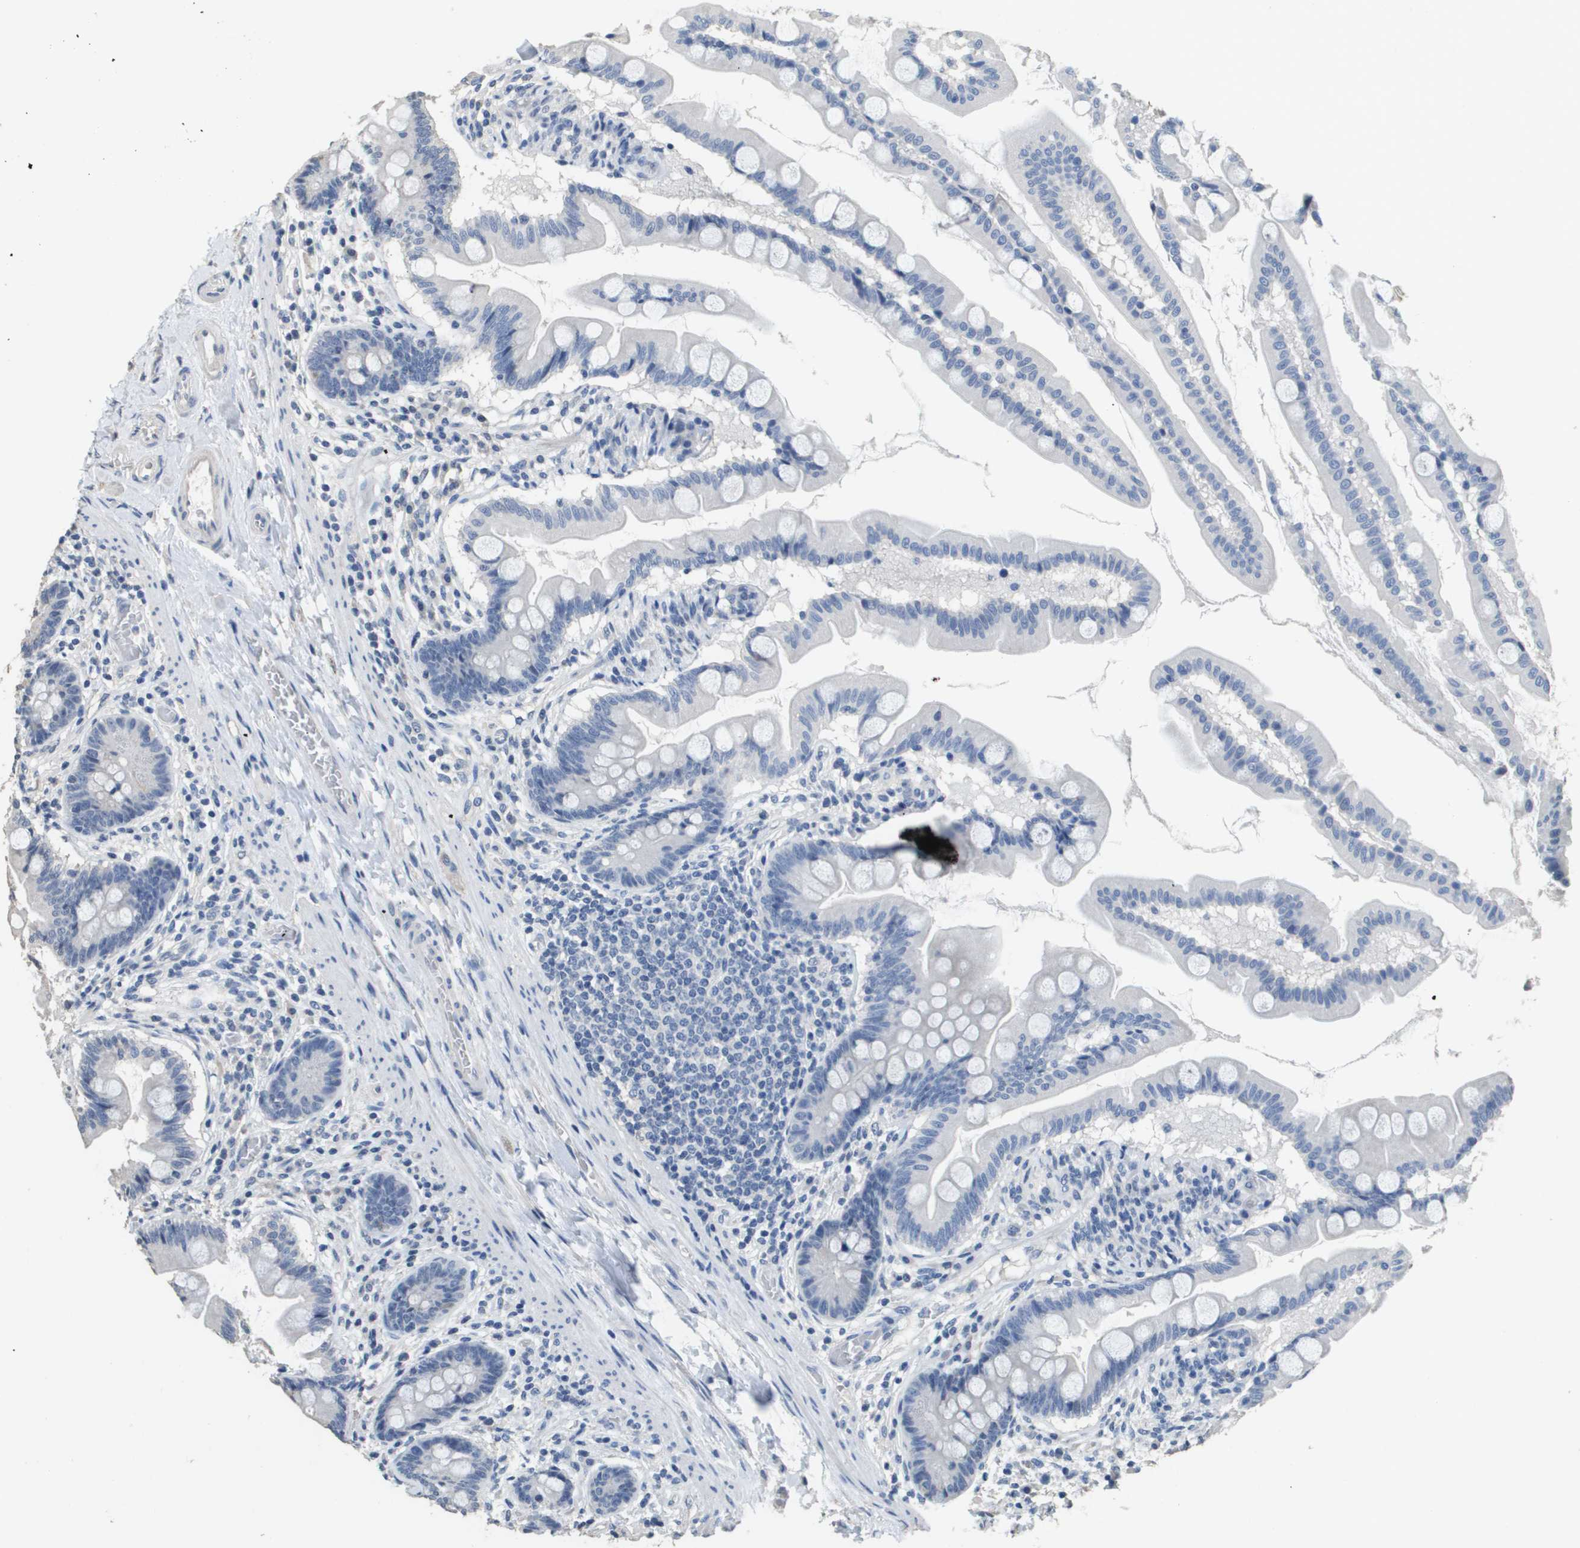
{"staining": {"intensity": "negative", "quantity": "none", "location": "none"}, "tissue": "small intestine", "cell_type": "Glandular cells", "image_type": "normal", "snomed": [{"axis": "morphology", "description": "Normal tissue, NOS"}, {"axis": "topography", "description": "Small intestine"}], "caption": "Immunohistochemical staining of normal human small intestine displays no significant positivity in glandular cells.", "gene": "MT3", "patient": {"sex": "female", "age": 56}}